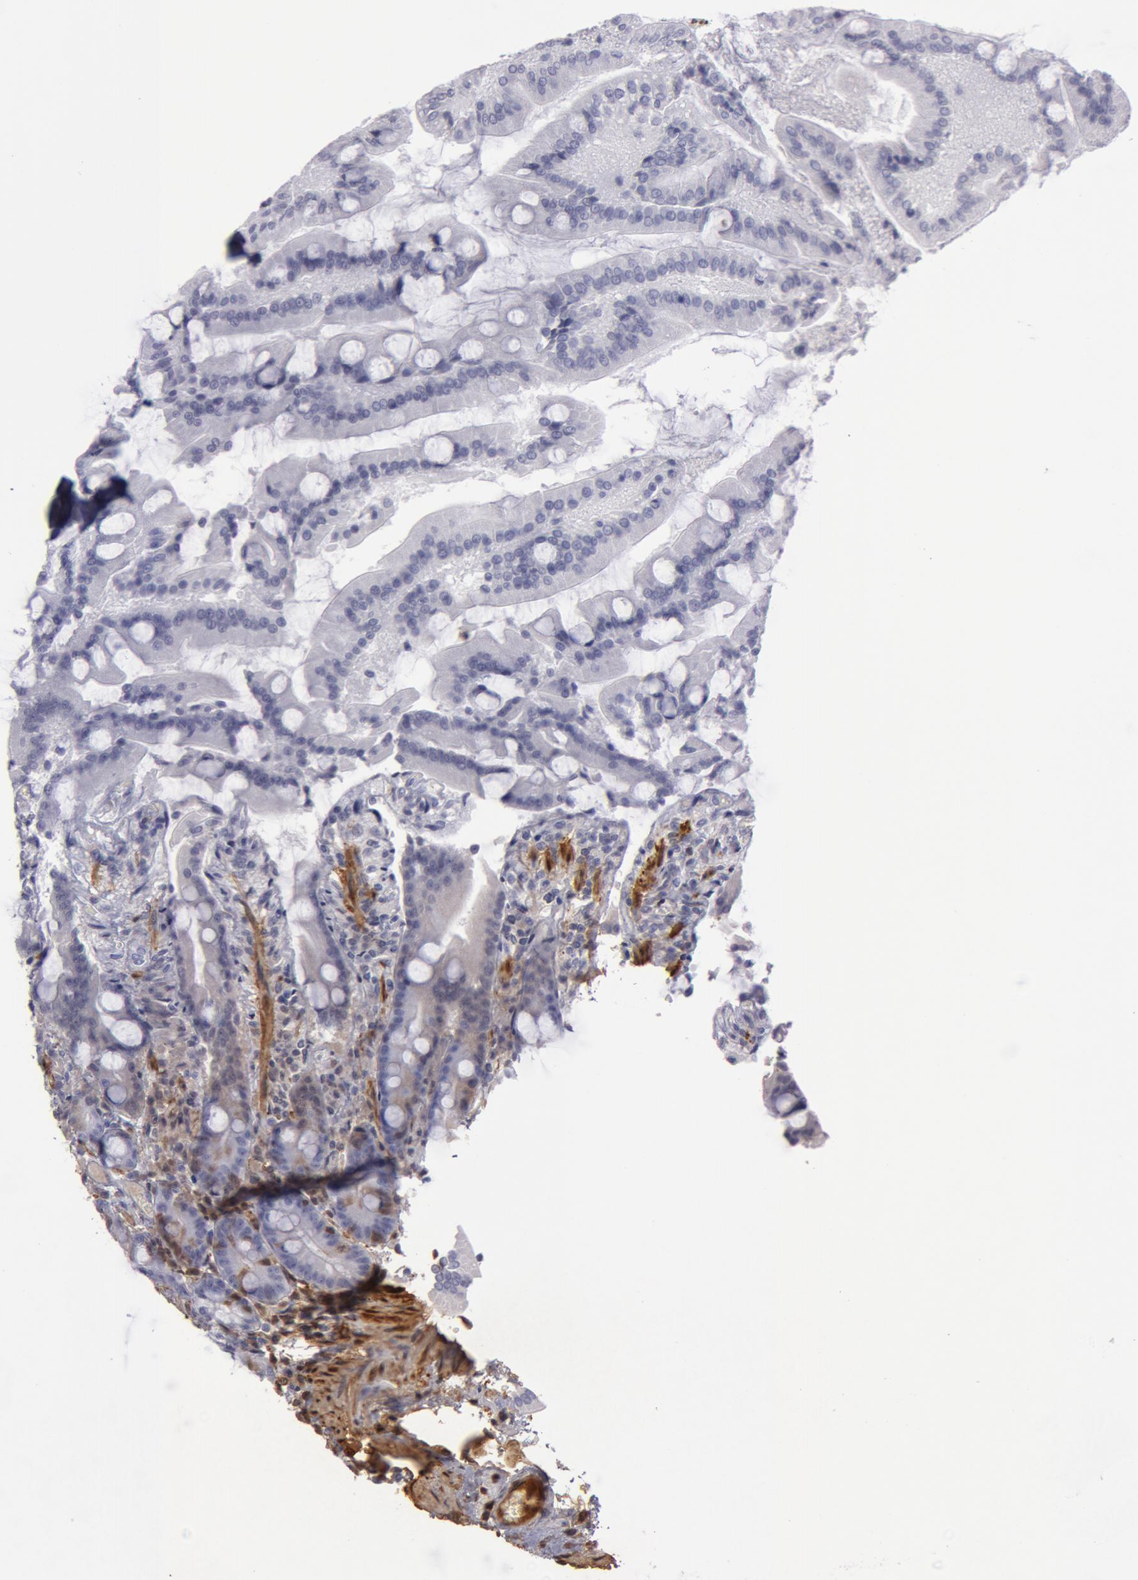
{"staining": {"intensity": "negative", "quantity": "none", "location": "none"}, "tissue": "duodenum", "cell_type": "Glandular cells", "image_type": "normal", "snomed": [{"axis": "morphology", "description": "Normal tissue, NOS"}, {"axis": "topography", "description": "Duodenum"}], "caption": "IHC image of unremarkable human duodenum stained for a protein (brown), which demonstrates no positivity in glandular cells.", "gene": "TAGLN", "patient": {"sex": "female", "age": 64}}